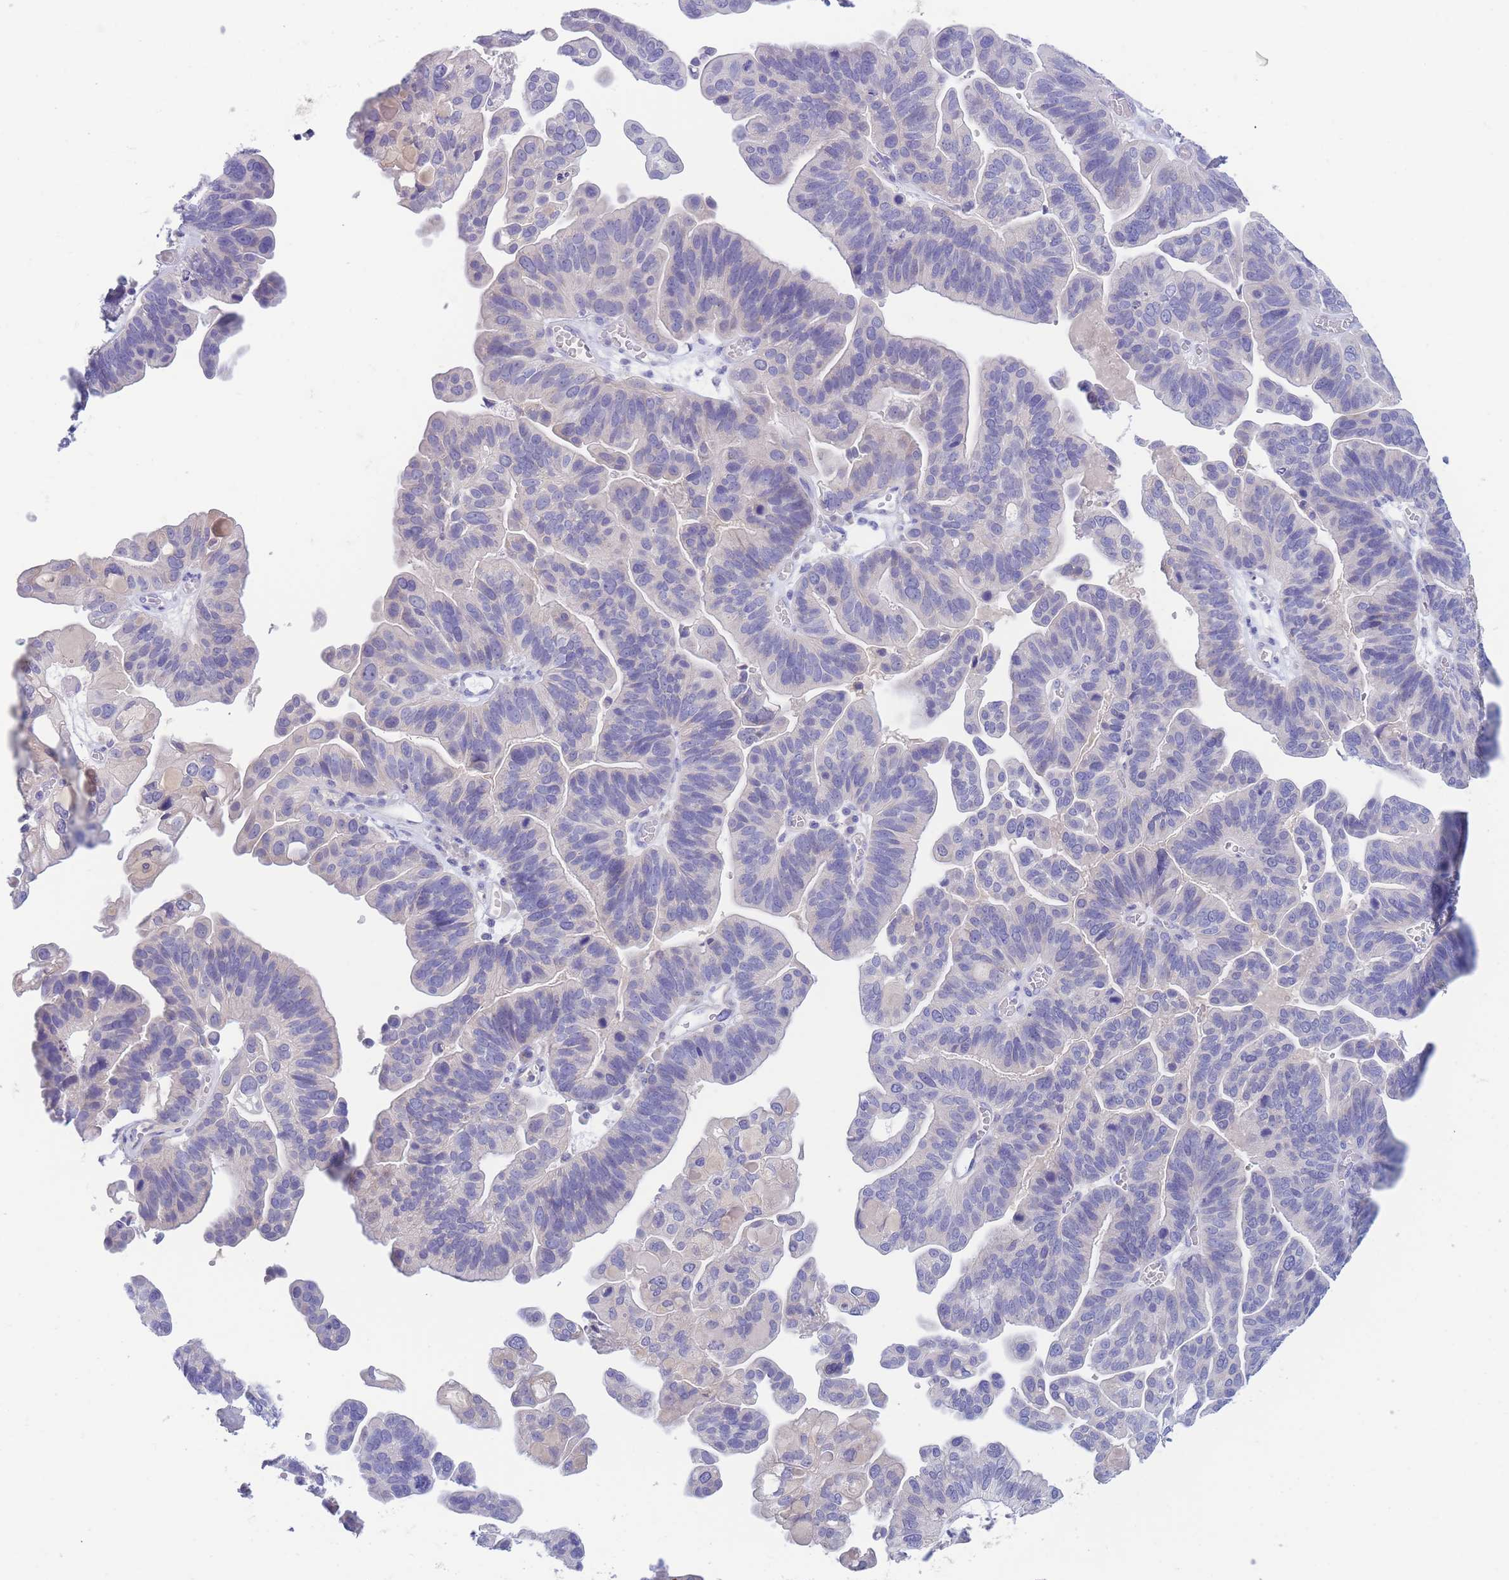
{"staining": {"intensity": "negative", "quantity": "none", "location": "none"}, "tissue": "ovarian cancer", "cell_type": "Tumor cells", "image_type": "cancer", "snomed": [{"axis": "morphology", "description": "Cystadenocarcinoma, serous, NOS"}, {"axis": "topography", "description": "Ovary"}], "caption": "IHC of human serous cystadenocarcinoma (ovarian) exhibits no expression in tumor cells.", "gene": "PCDHB3", "patient": {"sex": "female", "age": 56}}